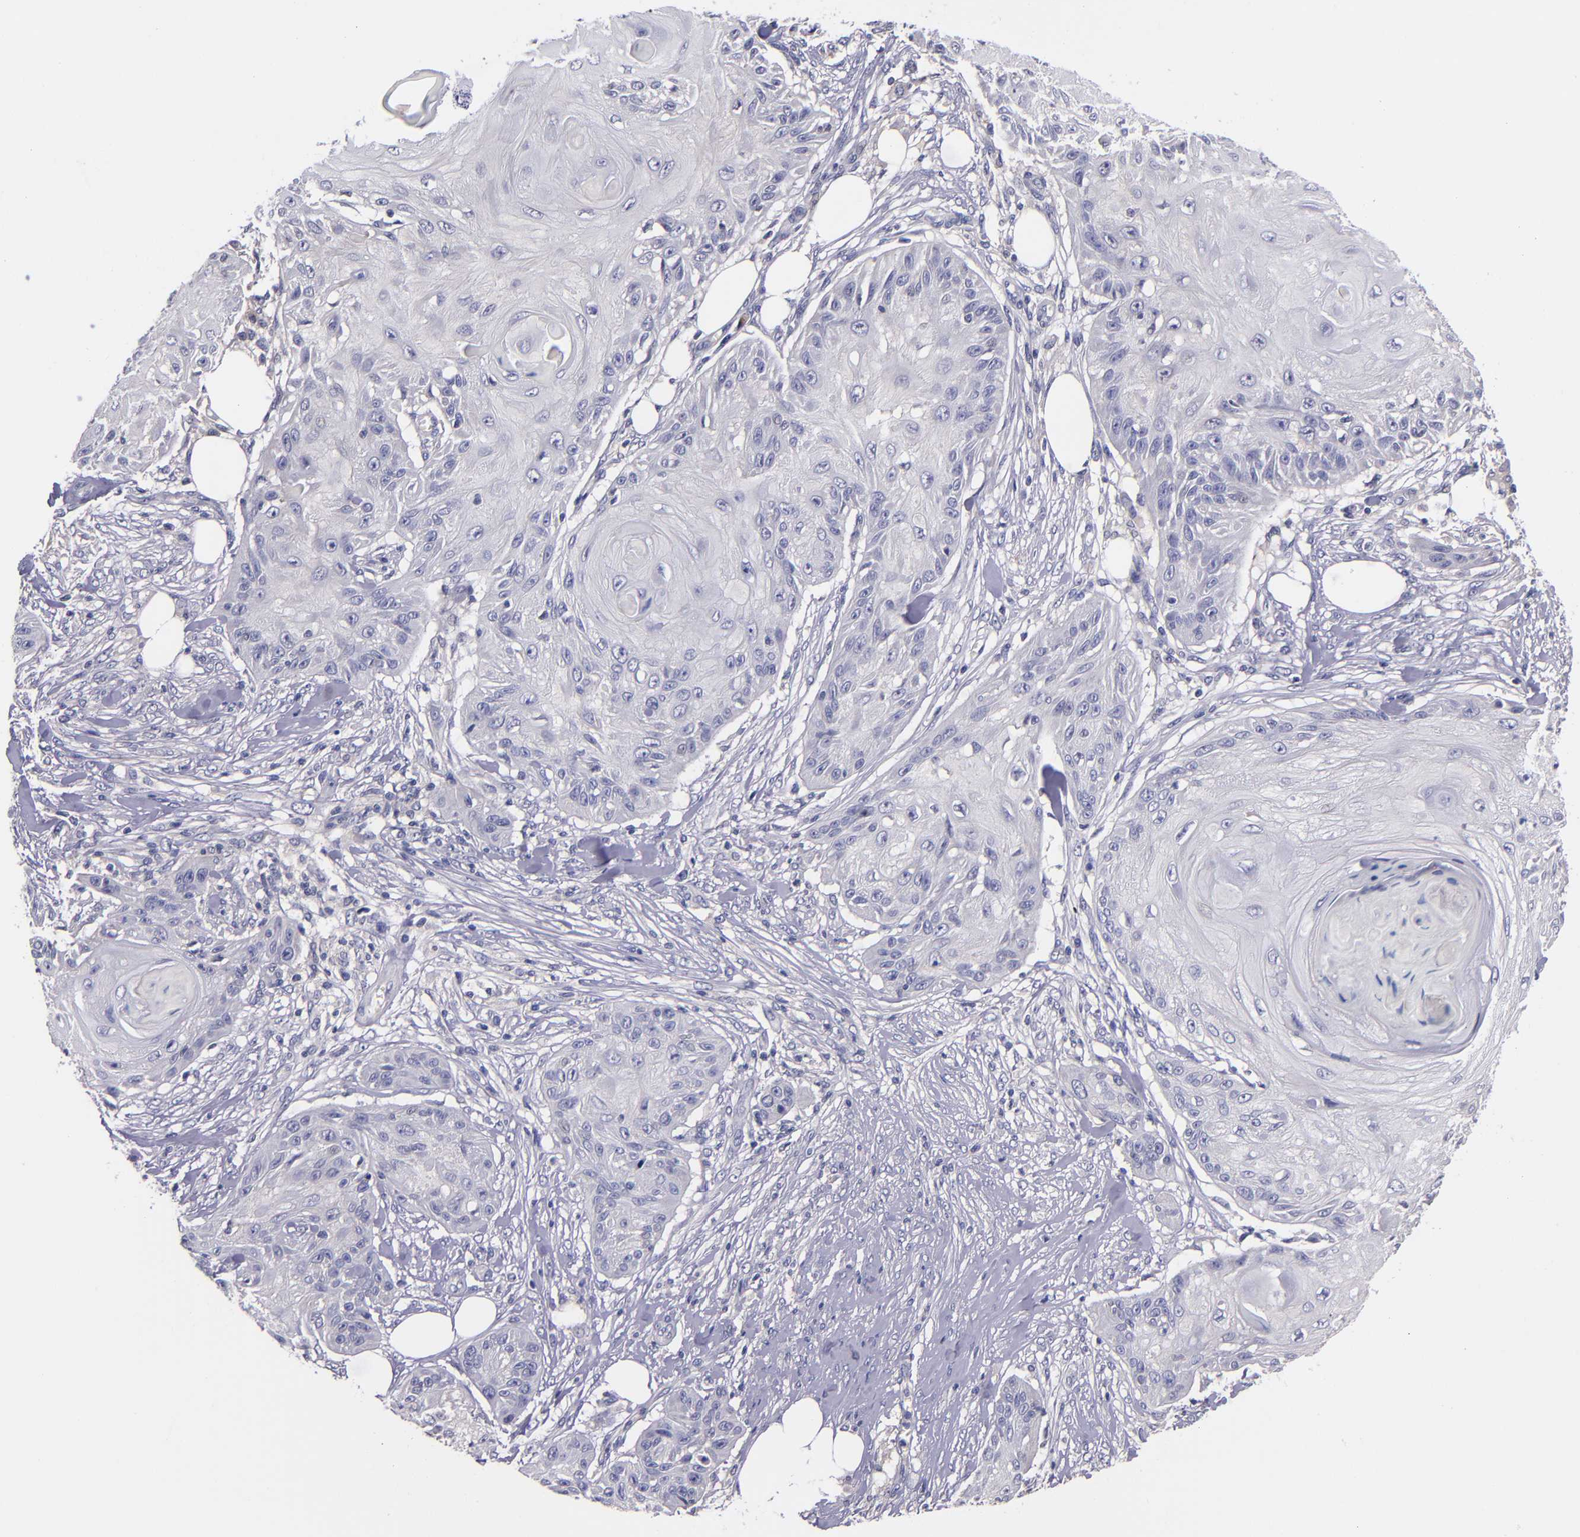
{"staining": {"intensity": "negative", "quantity": "none", "location": "none"}, "tissue": "skin cancer", "cell_type": "Tumor cells", "image_type": "cancer", "snomed": [{"axis": "morphology", "description": "Squamous cell carcinoma, NOS"}, {"axis": "topography", "description": "Skin"}], "caption": "IHC of human skin cancer shows no expression in tumor cells.", "gene": "RBP4", "patient": {"sex": "female", "age": 88}}